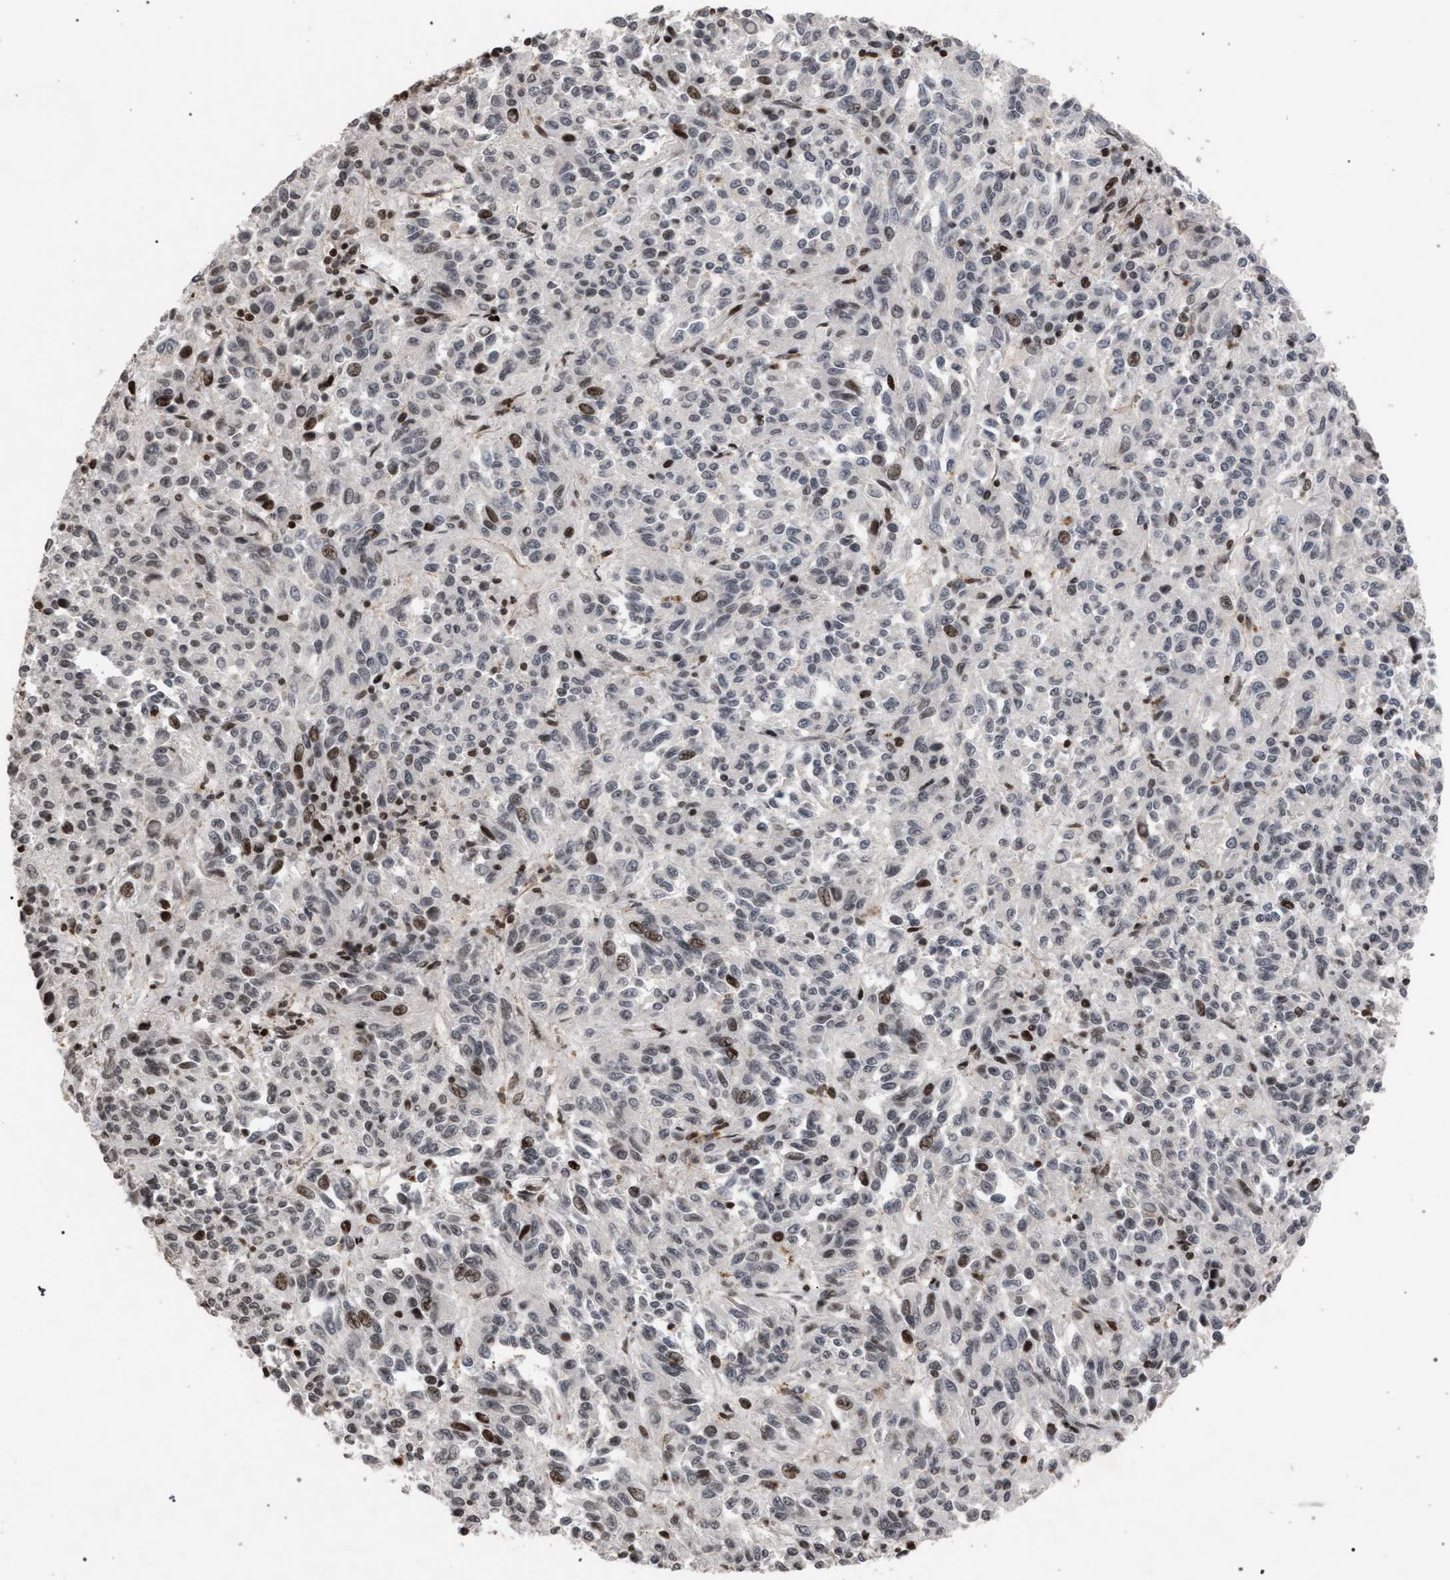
{"staining": {"intensity": "weak", "quantity": "25%-75%", "location": "nuclear"}, "tissue": "melanoma", "cell_type": "Tumor cells", "image_type": "cancer", "snomed": [{"axis": "morphology", "description": "Malignant melanoma, Metastatic site"}, {"axis": "topography", "description": "Lung"}], "caption": "Protein analysis of malignant melanoma (metastatic site) tissue displays weak nuclear positivity in approximately 25%-75% of tumor cells.", "gene": "FOXD3", "patient": {"sex": "male", "age": 64}}